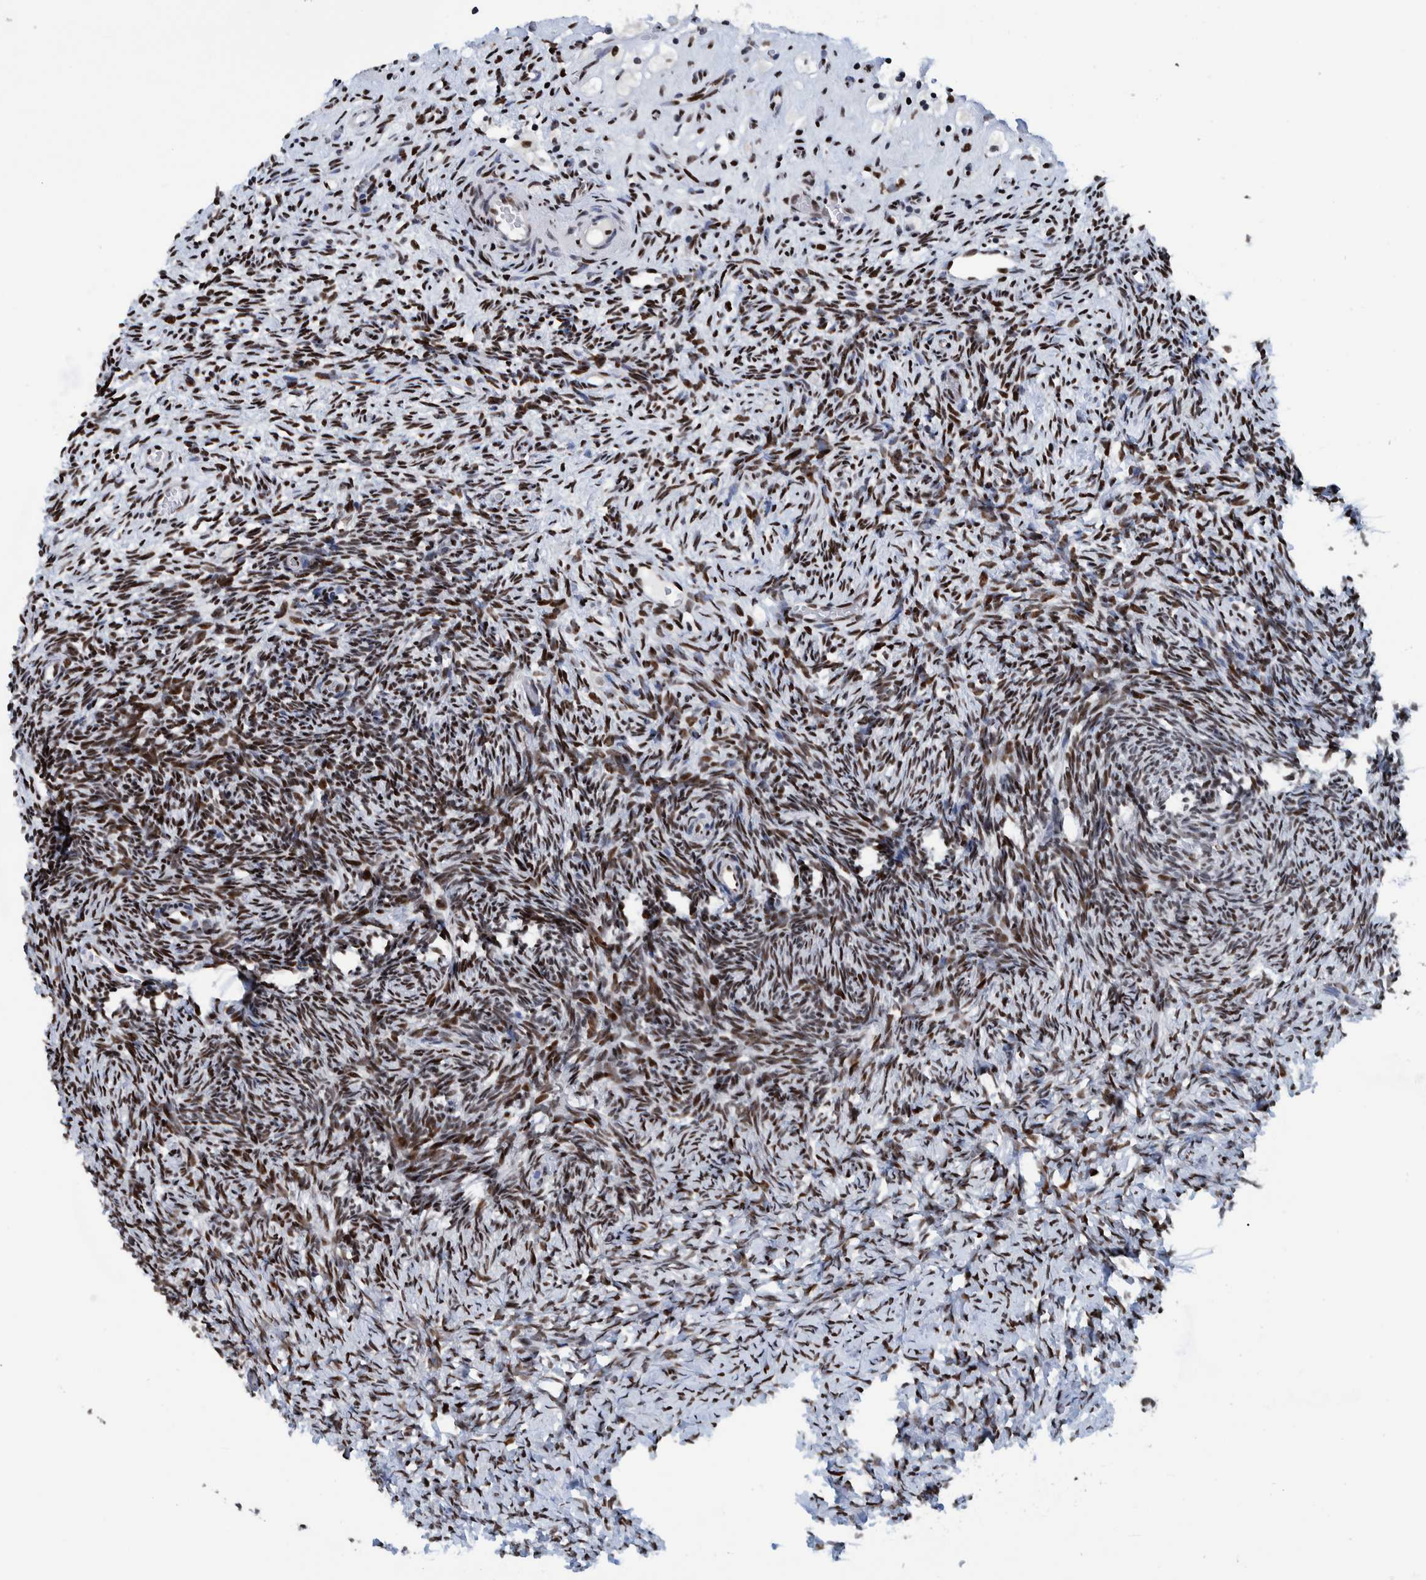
{"staining": {"intensity": "negative", "quantity": "none", "location": "none"}, "tissue": "ovary", "cell_type": "Follicle cells", "image_type": "normal", "snomed": [{"axis": "morphology", "description": "Normal tissue, NOS"}, {"axis": "topography", "description": "Ovary"}], "caption": "Immunohistochemistry (IHC) of unremarkable ovary shows no expression in follicle cells. (Brightfield microscopy of DAB (3,3'-diaminobenzidine) immunohistochemistry at high magnification).", "gene": "HEATR9", "patient": {"sex": "female", "age": 34}}